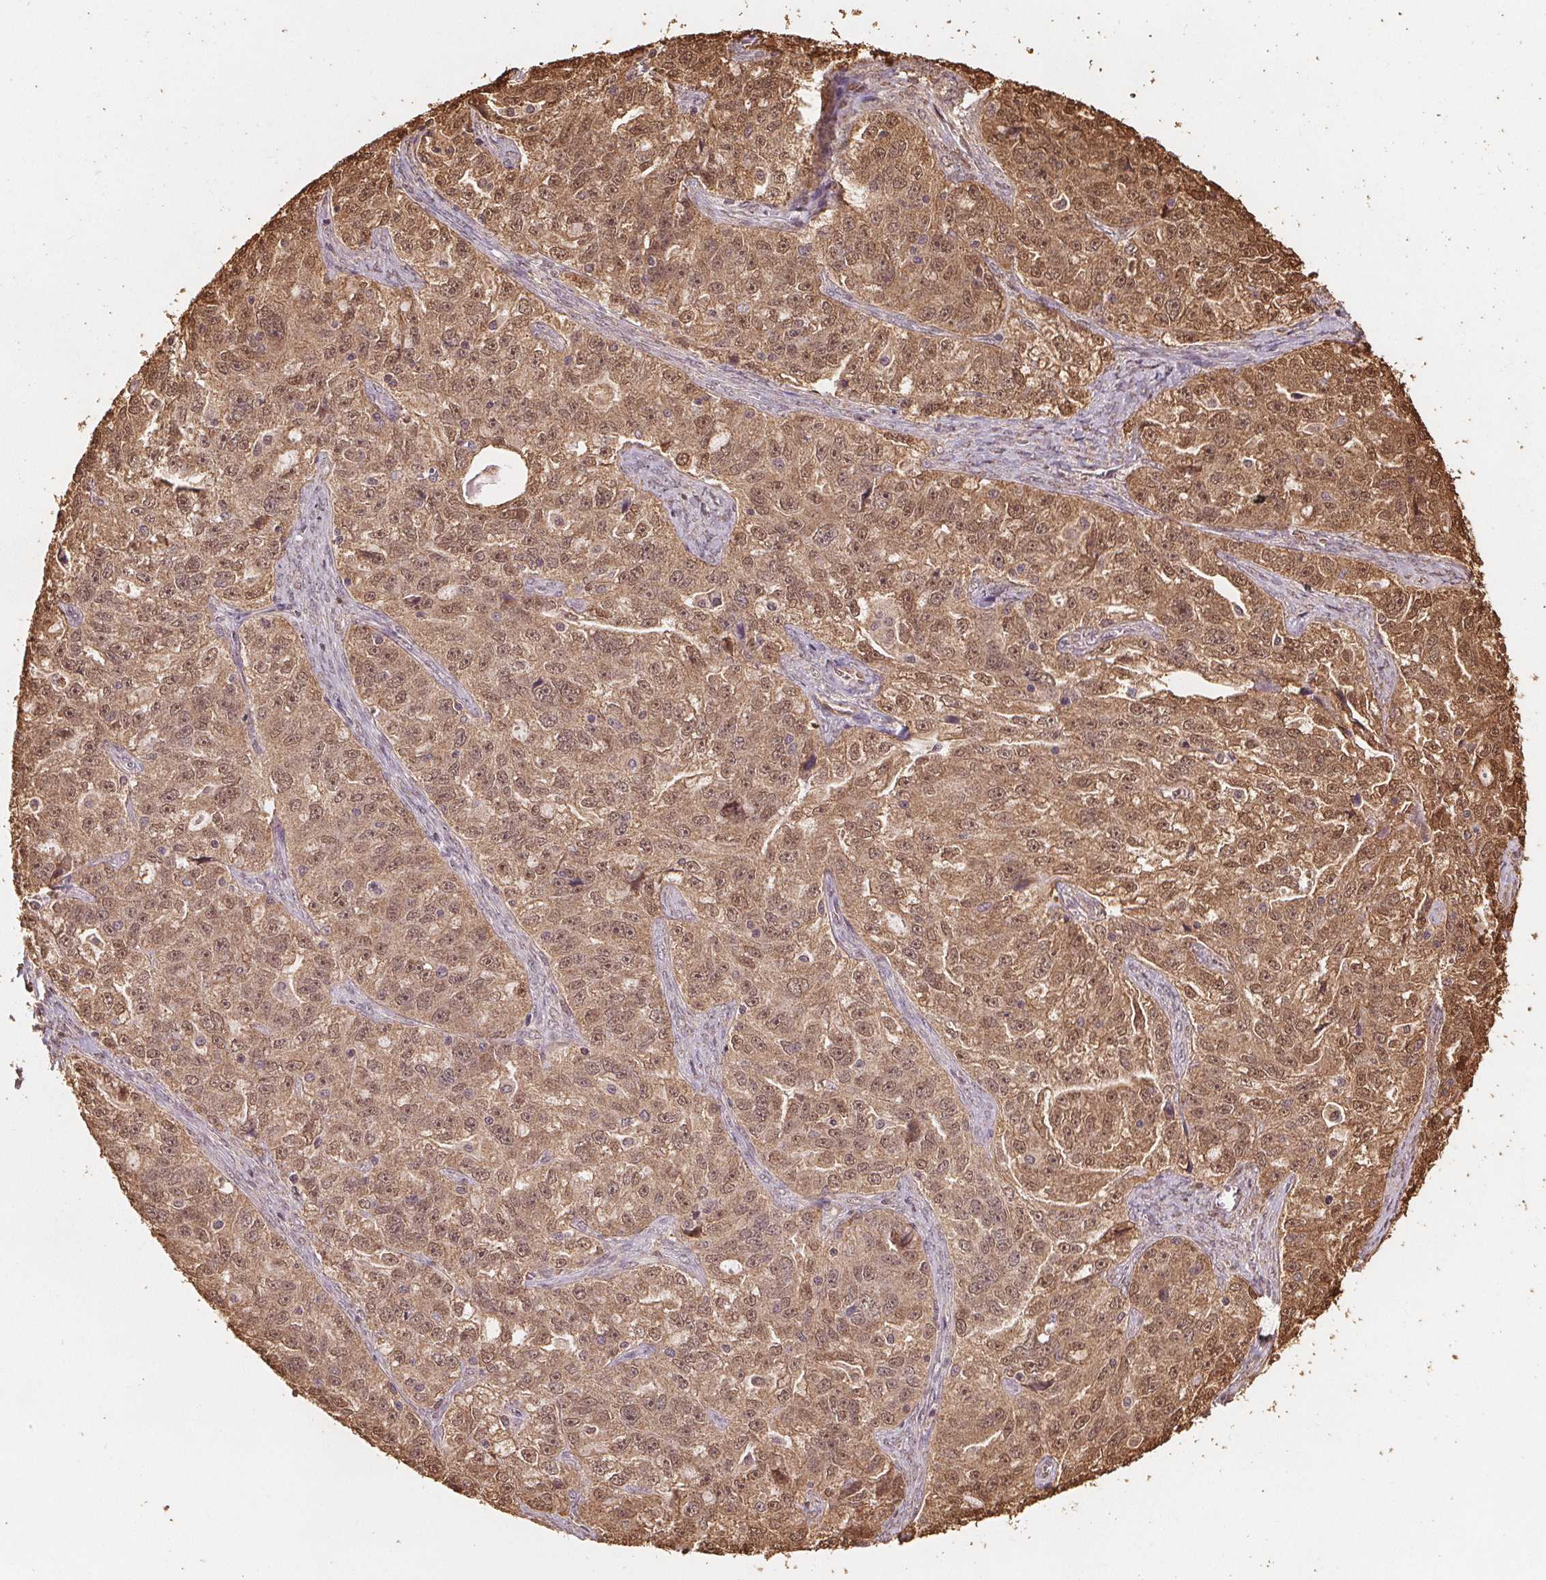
{"staining": {"intensity": "moderate", "quantity": ">75%", "location": "cytoplasmic/membranous,nuclear"}, "tissue": "ovarian cancer", "cell_type": "Tumor cells", "image_type": "cancer", "snomed": [{"axis": "morphology", "description": "Cystadenocarcinoma, serous, NOS"}, {"axis": "topography", "description": "Ovary"}], "caption": "The image exhibits immunohistochemical staining of ovarian cancer. There is moderate cytoplasmic/membranous and nuclear positivity is identified in approximately >75% of tumor cells.", "gene": "ENO1", "patient": {"sex": "female", "age": 51}}